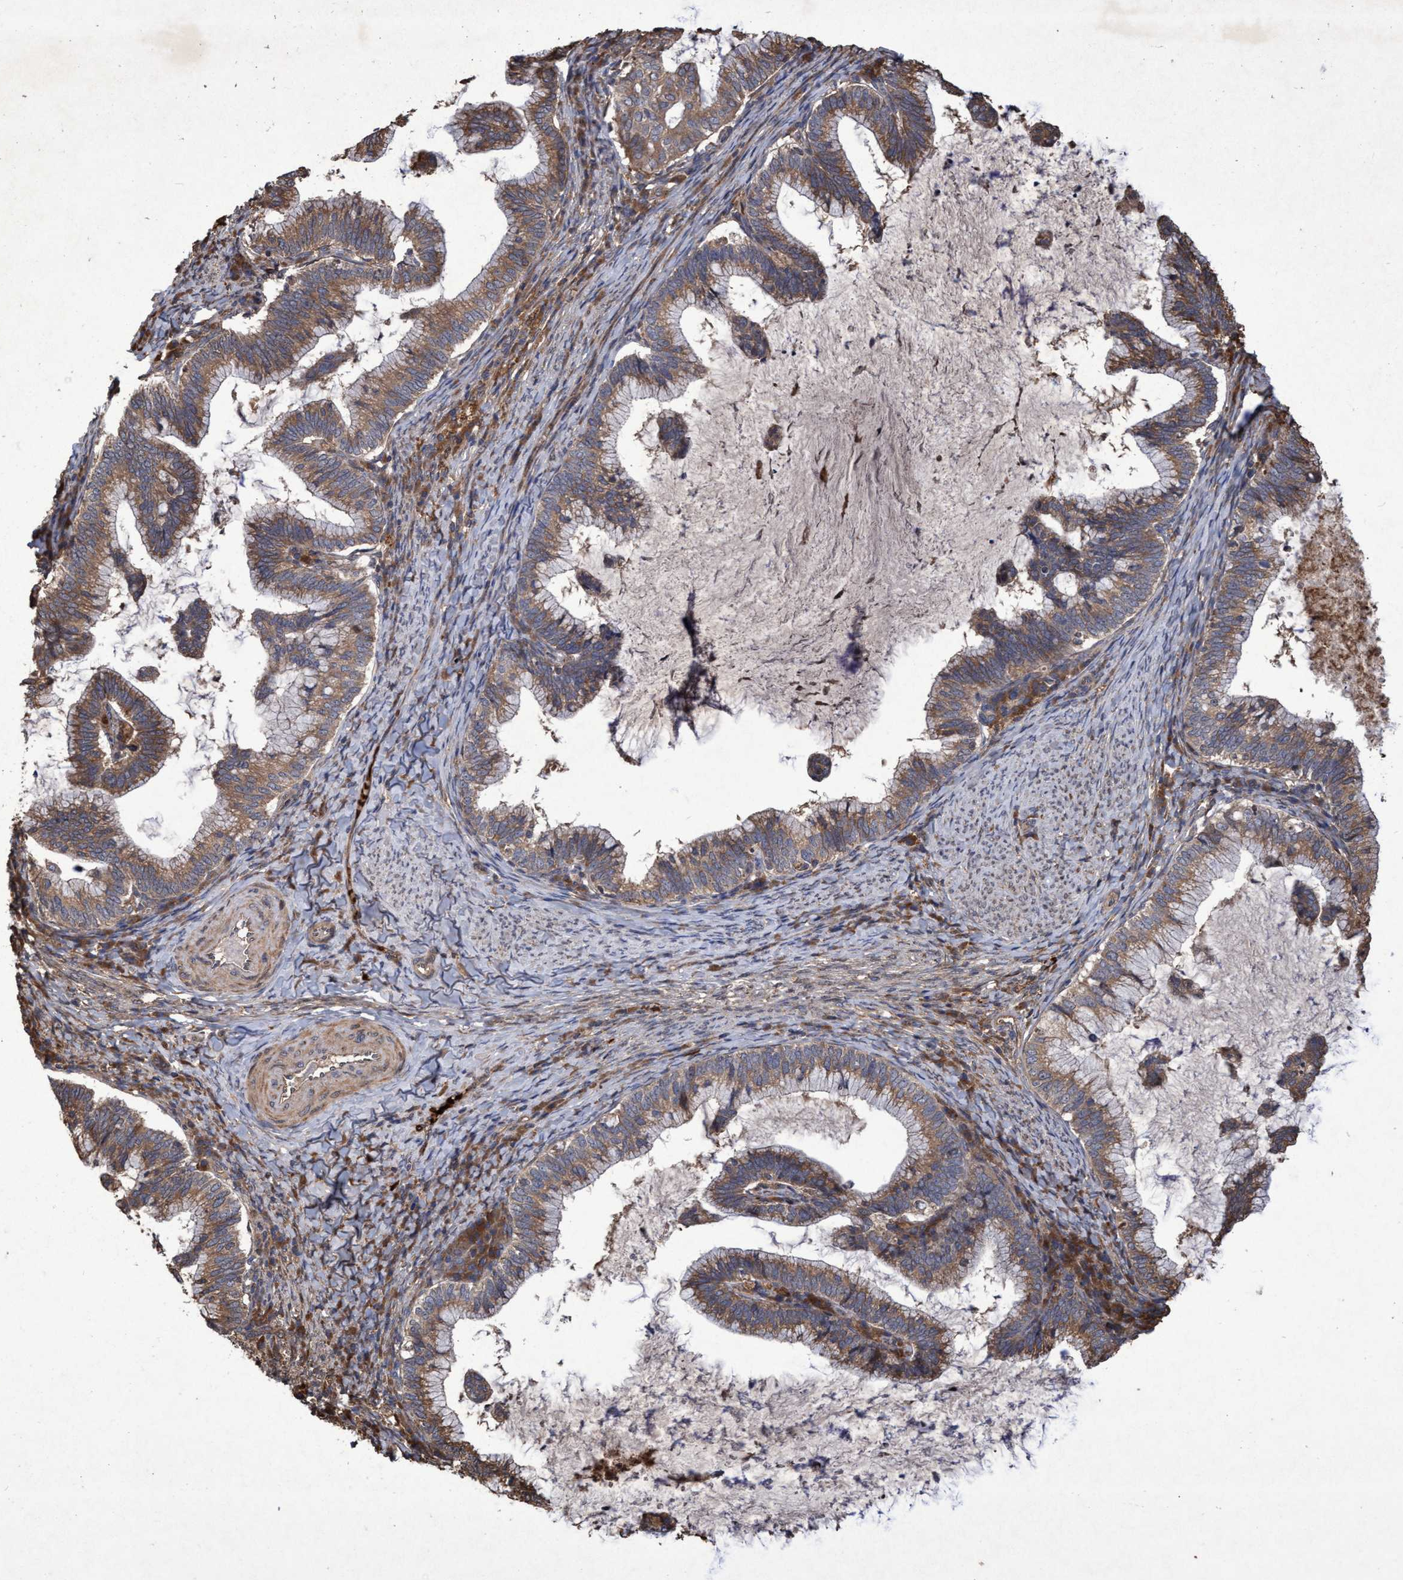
{"staining": {"intensity": "moderate", "quantity": ">75%", "location": "cytoplasmic/membranous"}, "tissue": "cervical cancer", "cell_type": "Tumor cells", "image_type": "cancer", "snomed": [{"axis": "morphology", "description": "Adenocarcinoma, NOS"}, {"axis": "topography", "description": "Cervix"}], "caption": "This is a micrograph of immunohistochemistry (IHC) staining of cervical cancer (adenocarcinoma), which shows moderate positivity in the cytoplasmic/membranous of tumor cells.", "gene": "CHMP6", "patient": {"sex": "female", "age": 36}}